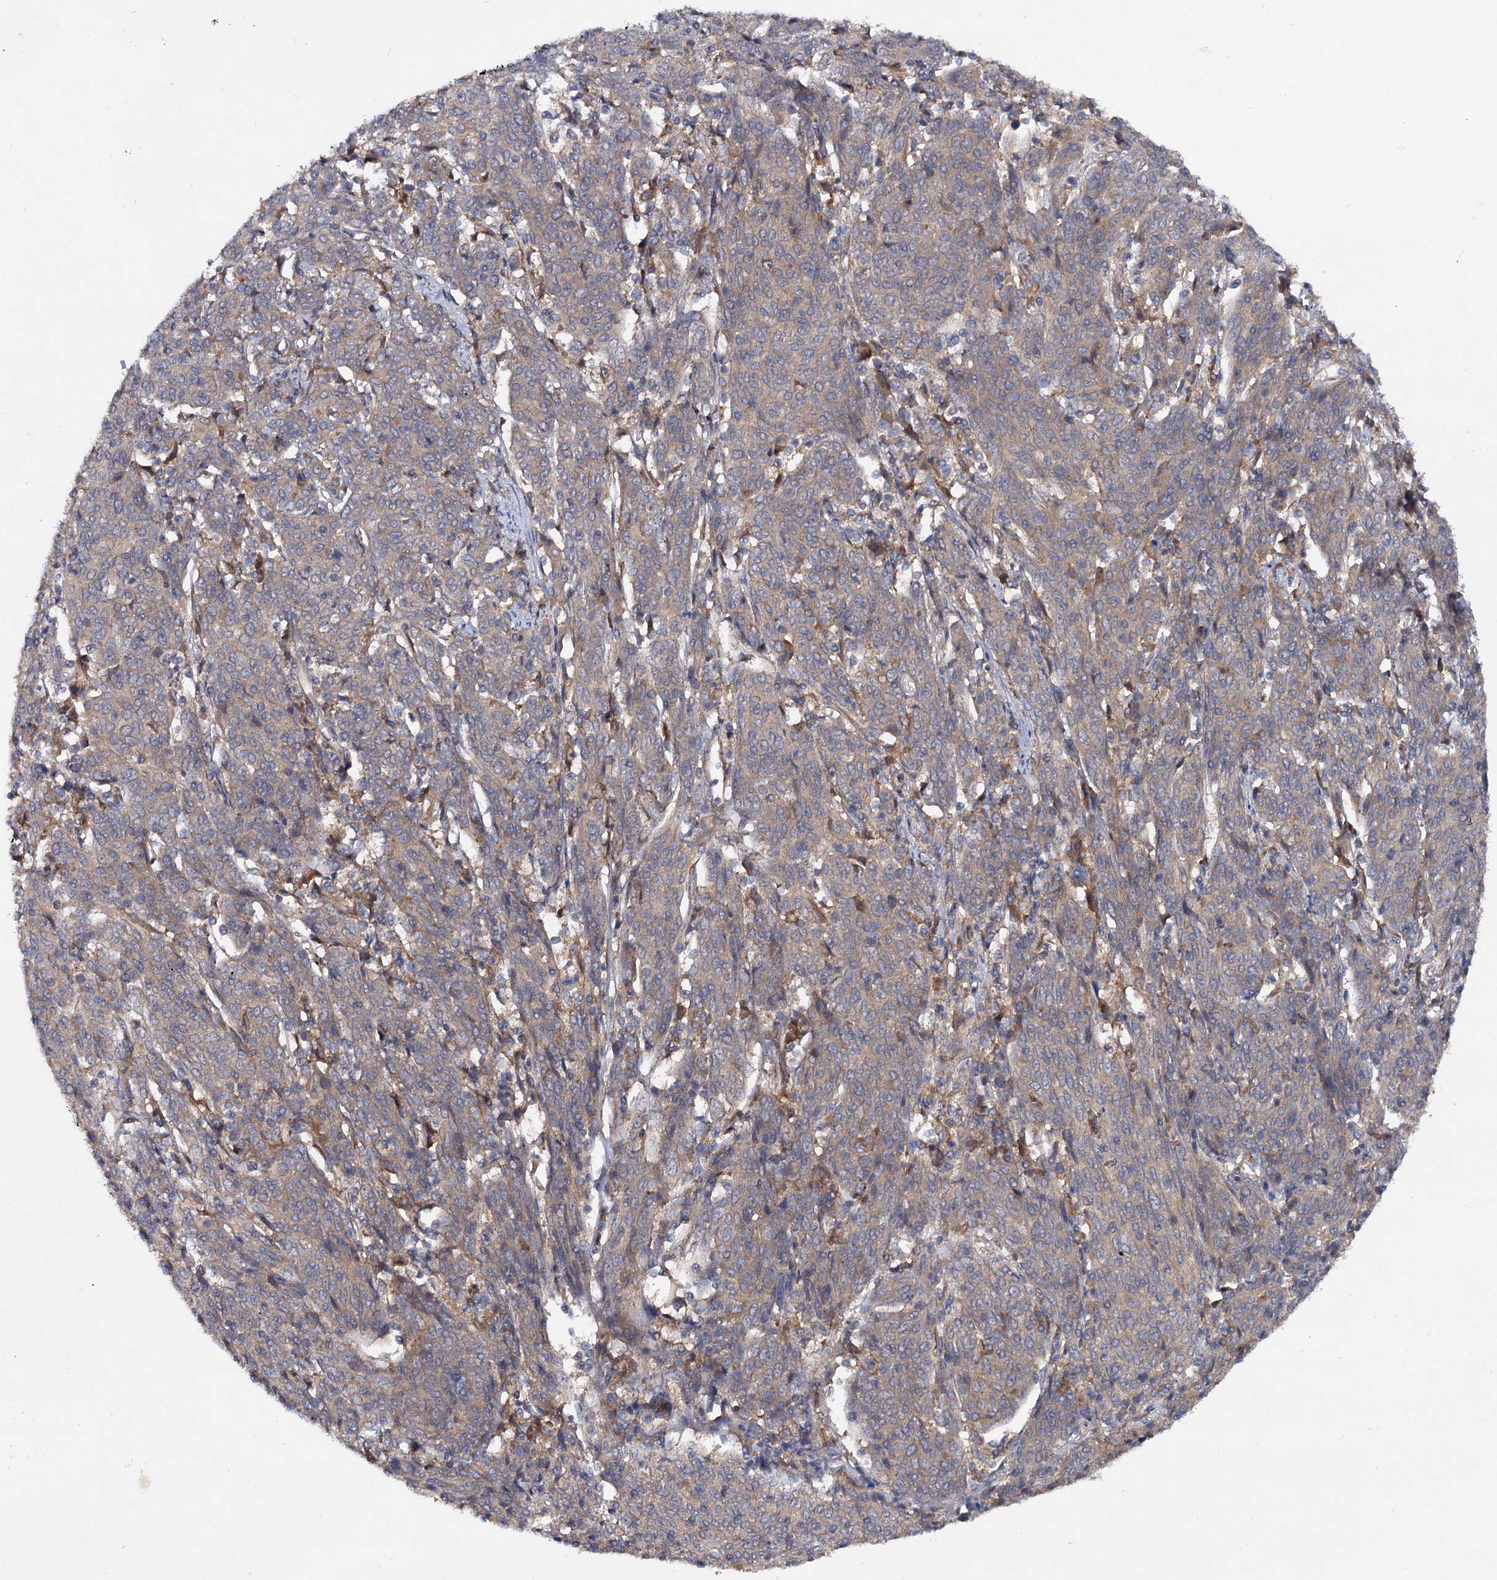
{"staining": {"intensity": "moderate", "quantity": "25%-75%", "location": "cytoplasmic/membranous"}, "tissue": "cervical cancer", "cell_type": "Tumor cells", "image_type": "cancer", "snomed": [{"axis": "morphology", "description": "Squamous cell carcinoma, NOS"}, {"axis": "topography", "description": "Cervix"}], "caption": "IHC micrograph of neoplastic tissue: human squamous cell carcinoma (cervical) stained using immunohistochemistry (IHC) shows medium levels of moderate protein expression localized specifically in the cytoplasmic/membranous of tumor cells, appearing as a cytoplasmic/membranous brown color.", "gene": "VPS29", "patient": {"sex": "female", "age": 67}}